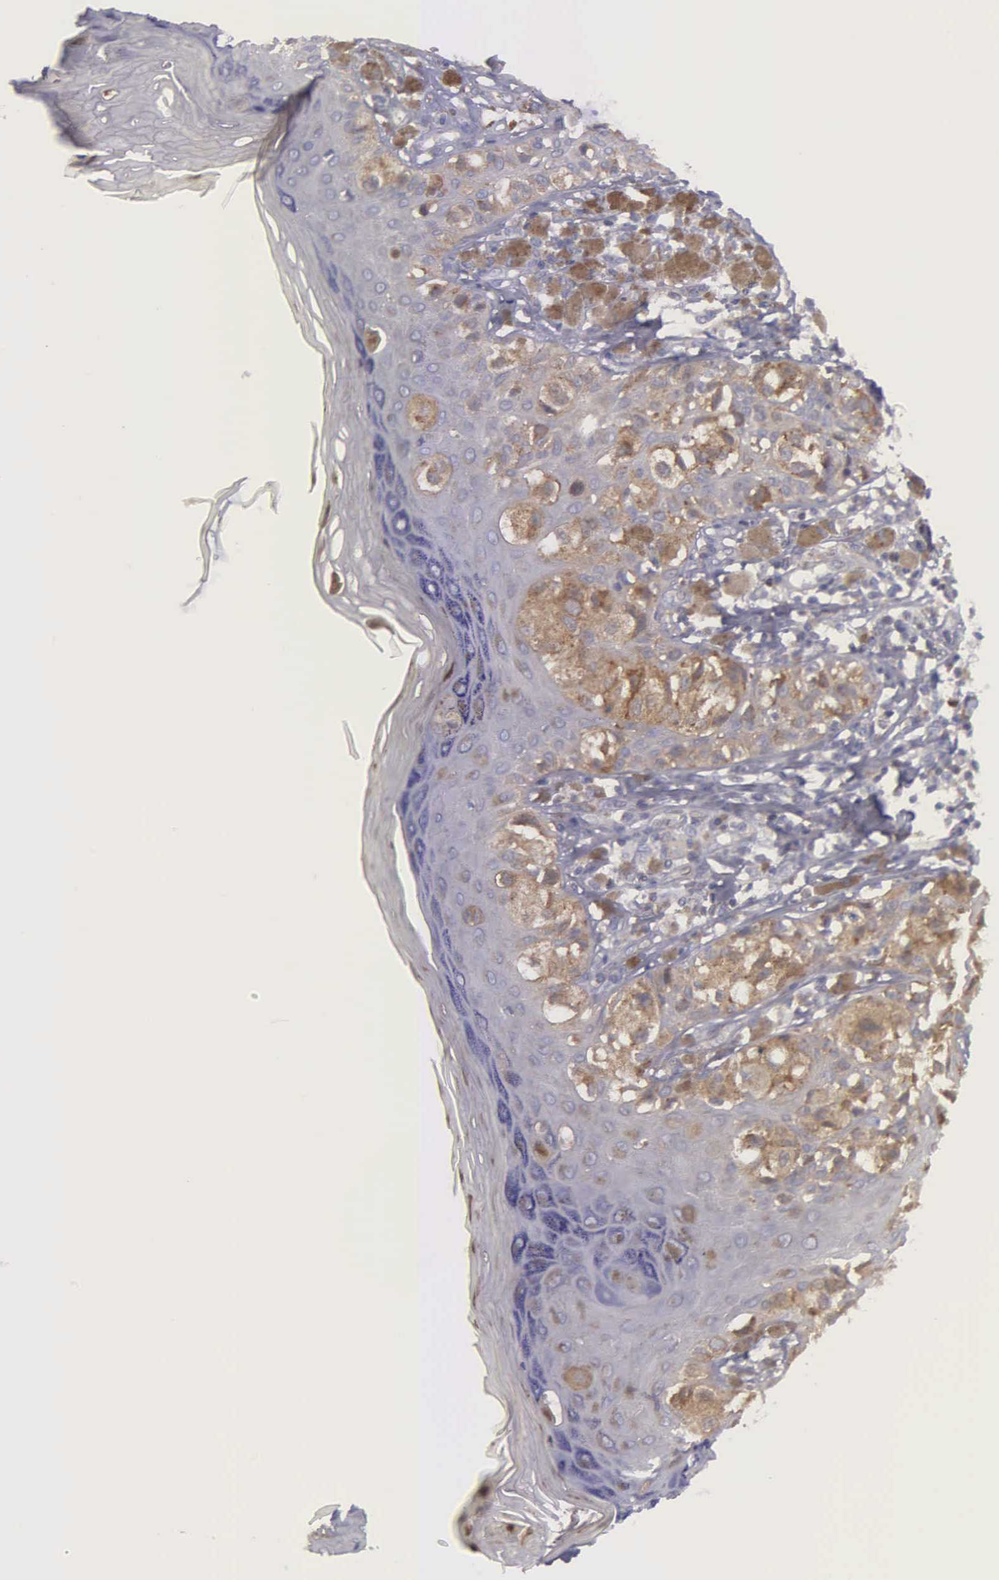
{"staining": {"intensity": "weak", "quantity": ">75%", "location": "cytoplasmic/membranous"}, "tissue": "melanoma", "cell_type": "Tumor cells", "image_type": "cancer", "snomed": [{"axis": "morphology", "description": "Malignant melanoma, NOS"}, {"axis": "topography", "description": "Skin"}], "caption": "Immunohistochemical staining of malignant melanoma reveals low levels of weak cytoplasmic/membranous protein staining in approximately >75% of tumor cells.", "gene": "MICAL3", "patient": {"sex": "female", "age": 55}}